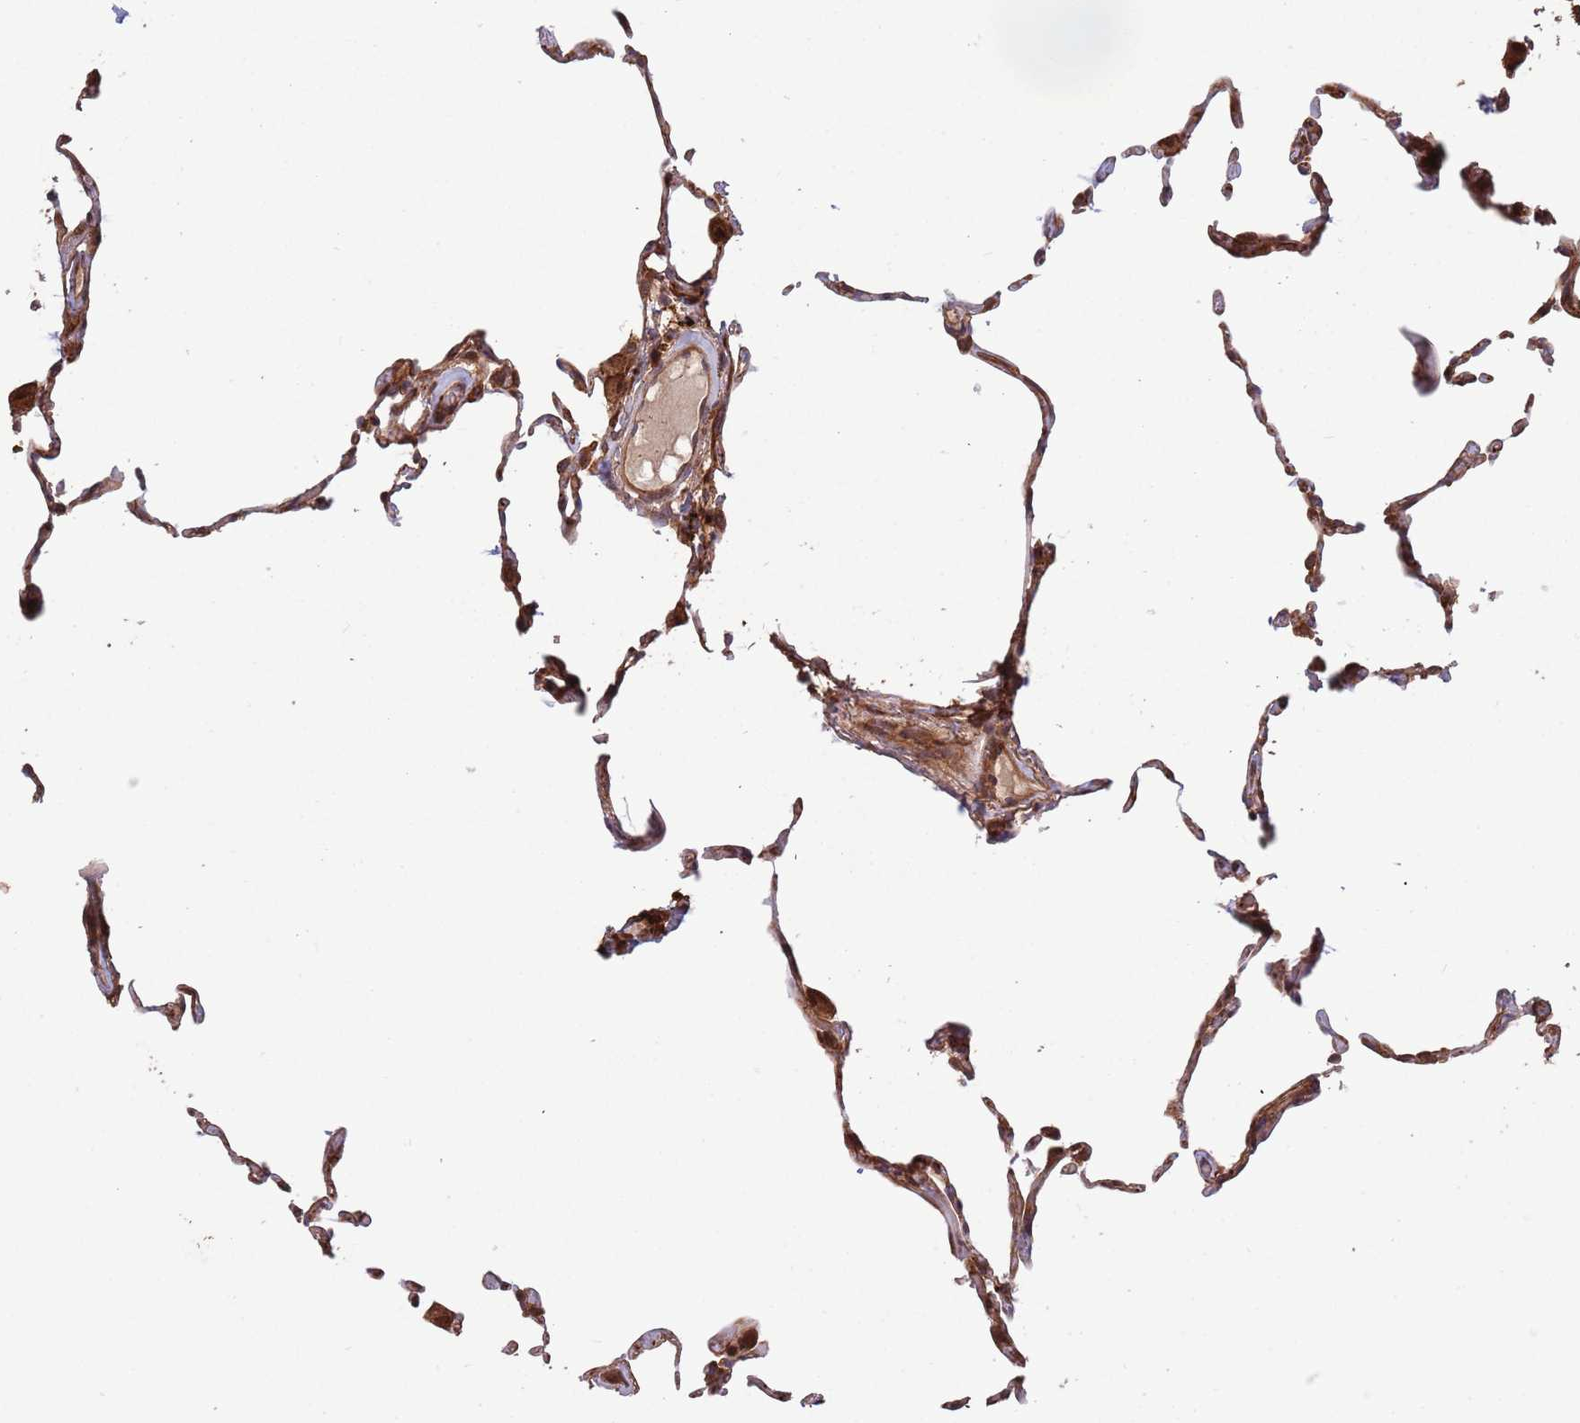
{"staining": {"intensity": "moderate", "quantity": ">75%", "location": "cytoplasmic/membranous,nuclear"}, "tissue": "lung", "cell_type": "Alveolar cells", "image_type": "normal", "snomed": [{"axis": "morphology", "description": "Normal tissue, NOS"}, {"axis": "topography", "description": "Lung"}], "caption": "This photomicrograph exhibits immunohistochemistry staining of normal human lung, with medium moderate cytoplasmic/membranous,nuclear staining in approximately >75% of alveolar cells.", "gene": "ZNF428", "patient": {"sex": "female", "age": 57}}